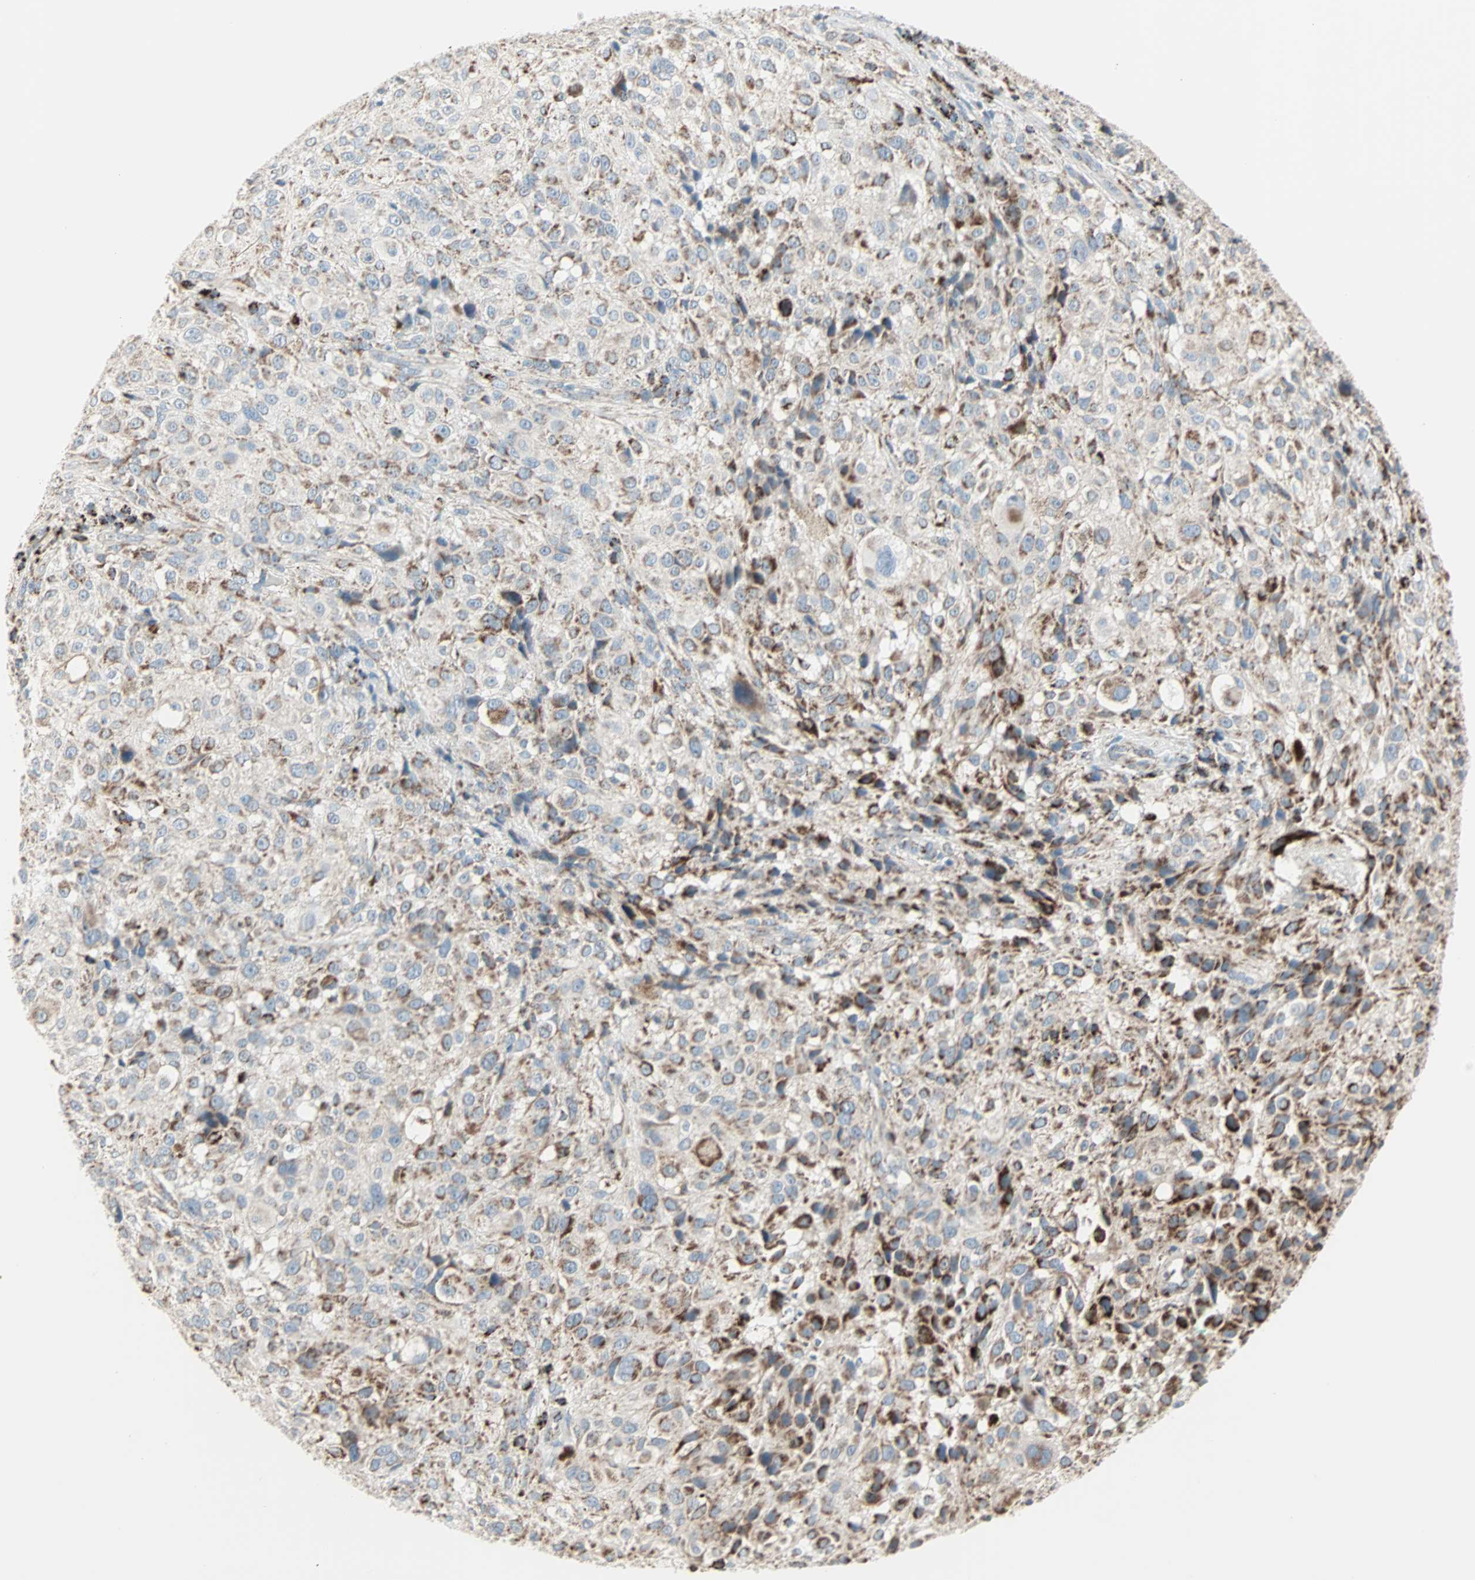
{"staining": {"intensity": "strong", "quantity": "25%-75%", "location": "cytoplasmic/membranous"}, "tissue": "melanoma", "cell_type": "Tumor cells", "image_type": "cancer", "snomed": [{"axis": "morphology", "description": "Necrosis, NOS"}, {"axis": "morphology", "description": "Malignant melanoma, NOS"}, {"axis": "topography", "description": "Skin"}], "caption": "Malignant melanoma stained with DAB immunohistochemistry (IHC) displays high levels of strong cytoplasmic/membranous positivity in approximately 25%-75% of tumor cells.", "gene": "IDH2", "patient": {"sex": "female", "age": 87}}